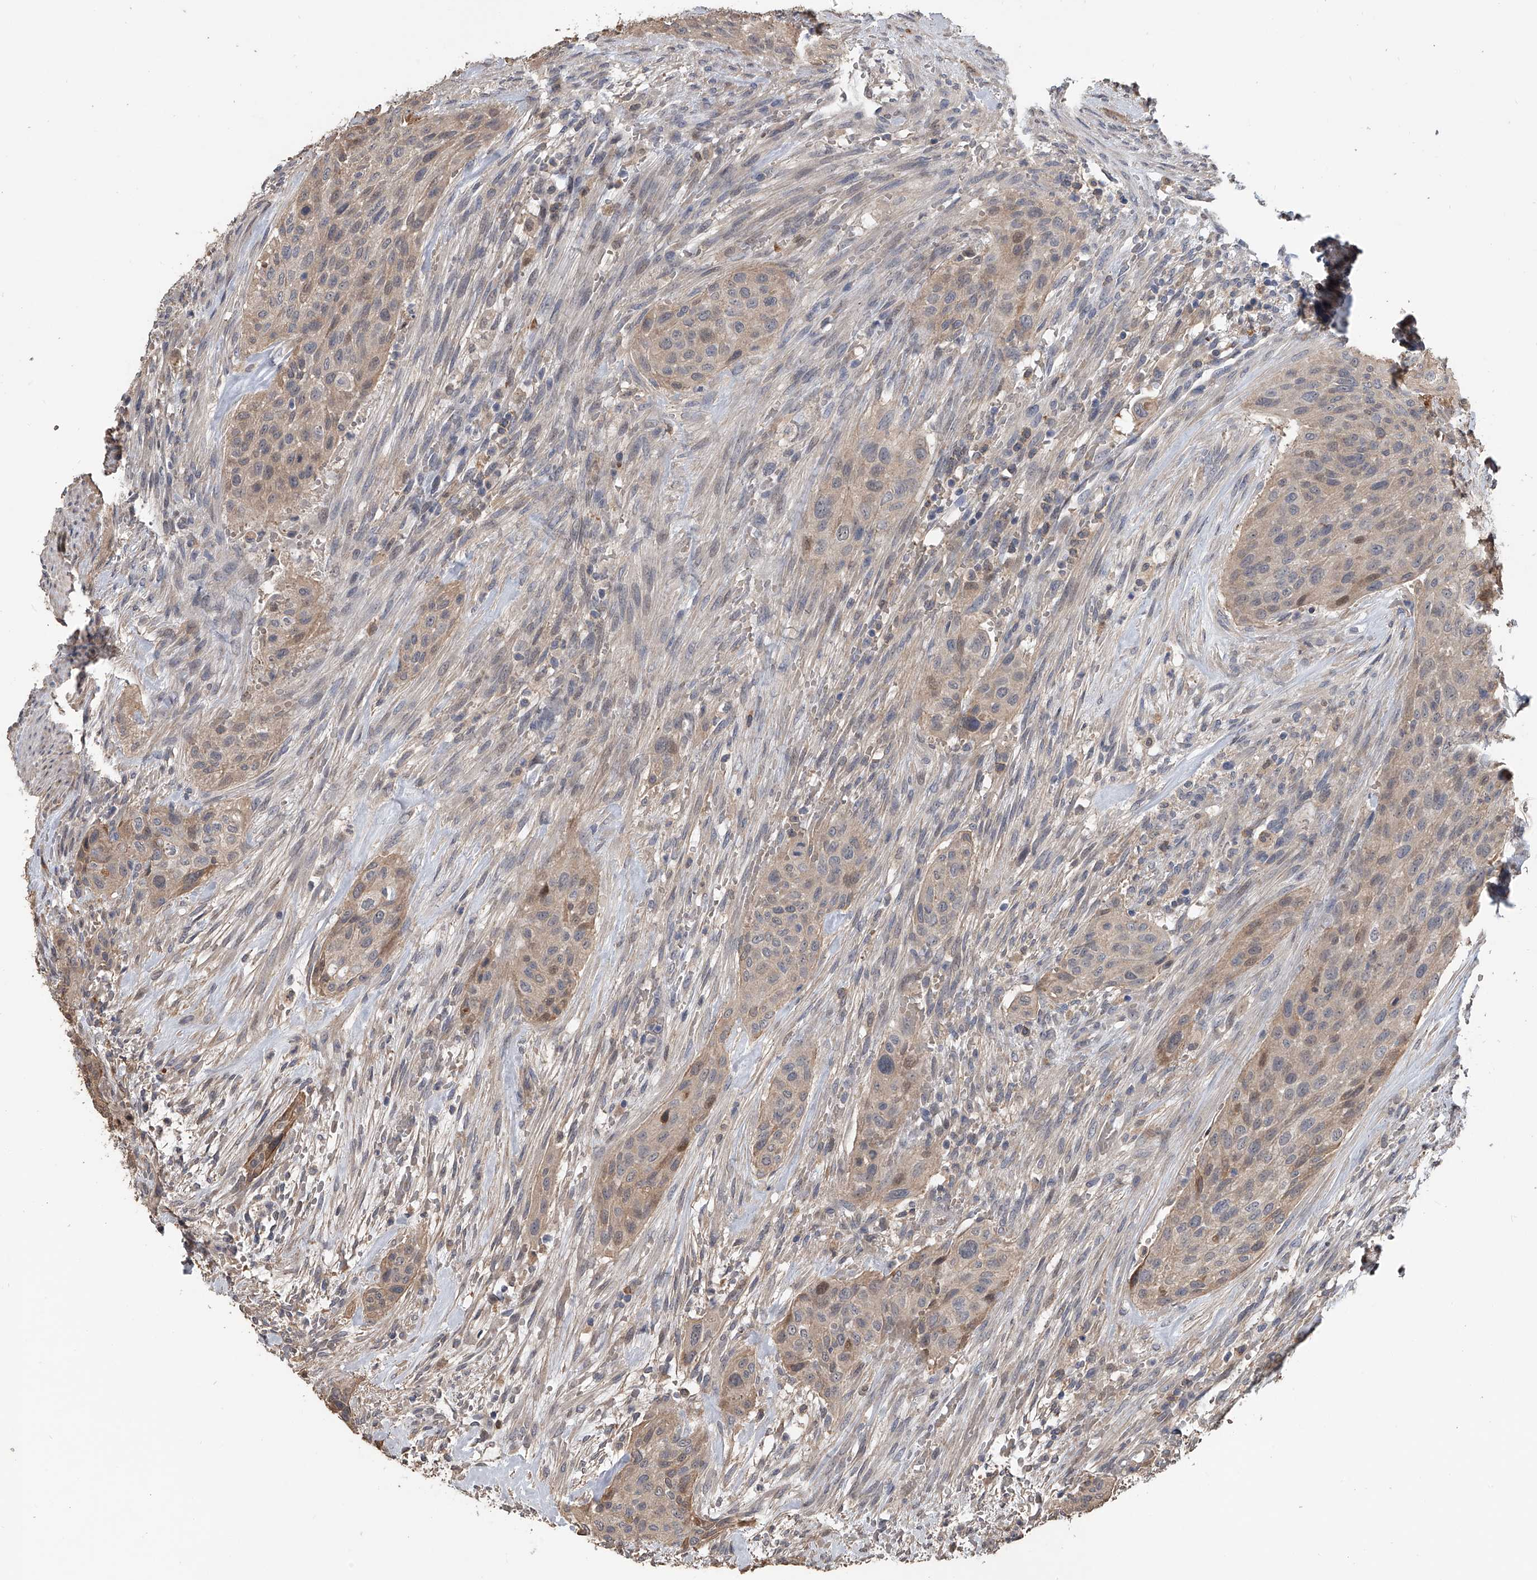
{"staining": {"intensity": "moderate", "quantity": "<25%", "location": "cytoplasmic/membranous"}, "tissue": "urothelial cancer", "cell_type": "Tumor cells", "image_type": "cancer", "snomed": [{"axis": "morphology", "description": "Urothelial carcinoma, High grade"}, {"axis": "topography", "description": "Urinary bladder"}], "caption": "Moderate cytoplasmic/membranous staining for a protein is present in approximately <25% of tumor cells of urothelial carcinoma (high-grade) using immunohistochemistry.", "gene": "DOCK9", "patient": {"sex": "male", "age": 35}}